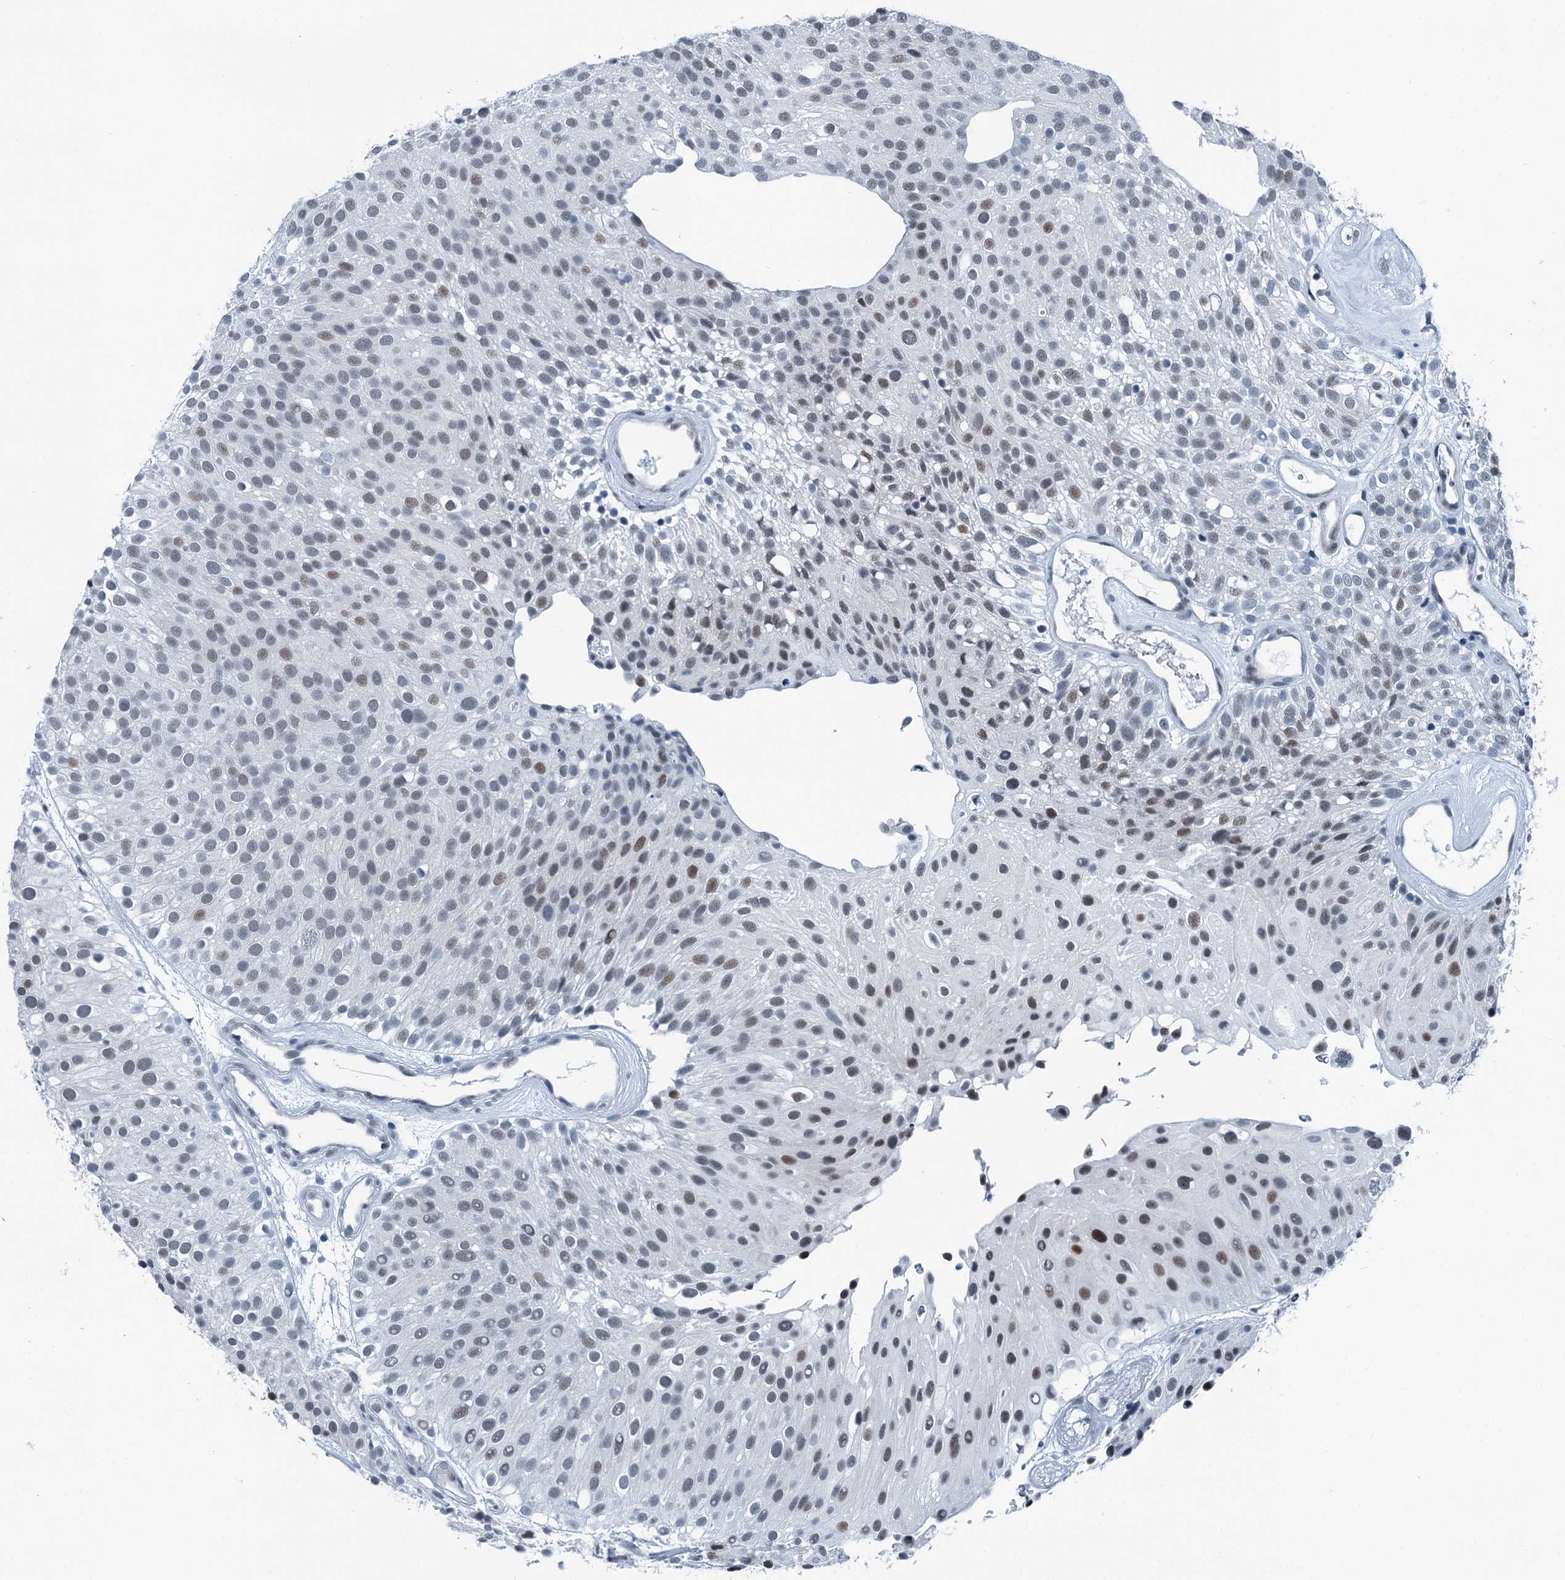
{"staining": {"intensity": "weak", "quantity": "<25%", "location": "nuclear"}, "tissue": "urothelial cancer", "cell_type": "Tumor cells", "image_type": "cancer", "snomed": [{"axis": "morphology", "description": "Urothelial carcinoma, Low grade"}, {"axis": "topography", "description": "Urinary bladder"}], "caption": "Protein analysis of urothelial cancer shows no significant positivity in tumor cells.", "gene": "TRPT1", "patient": {"sex": "male", "age": 78}}